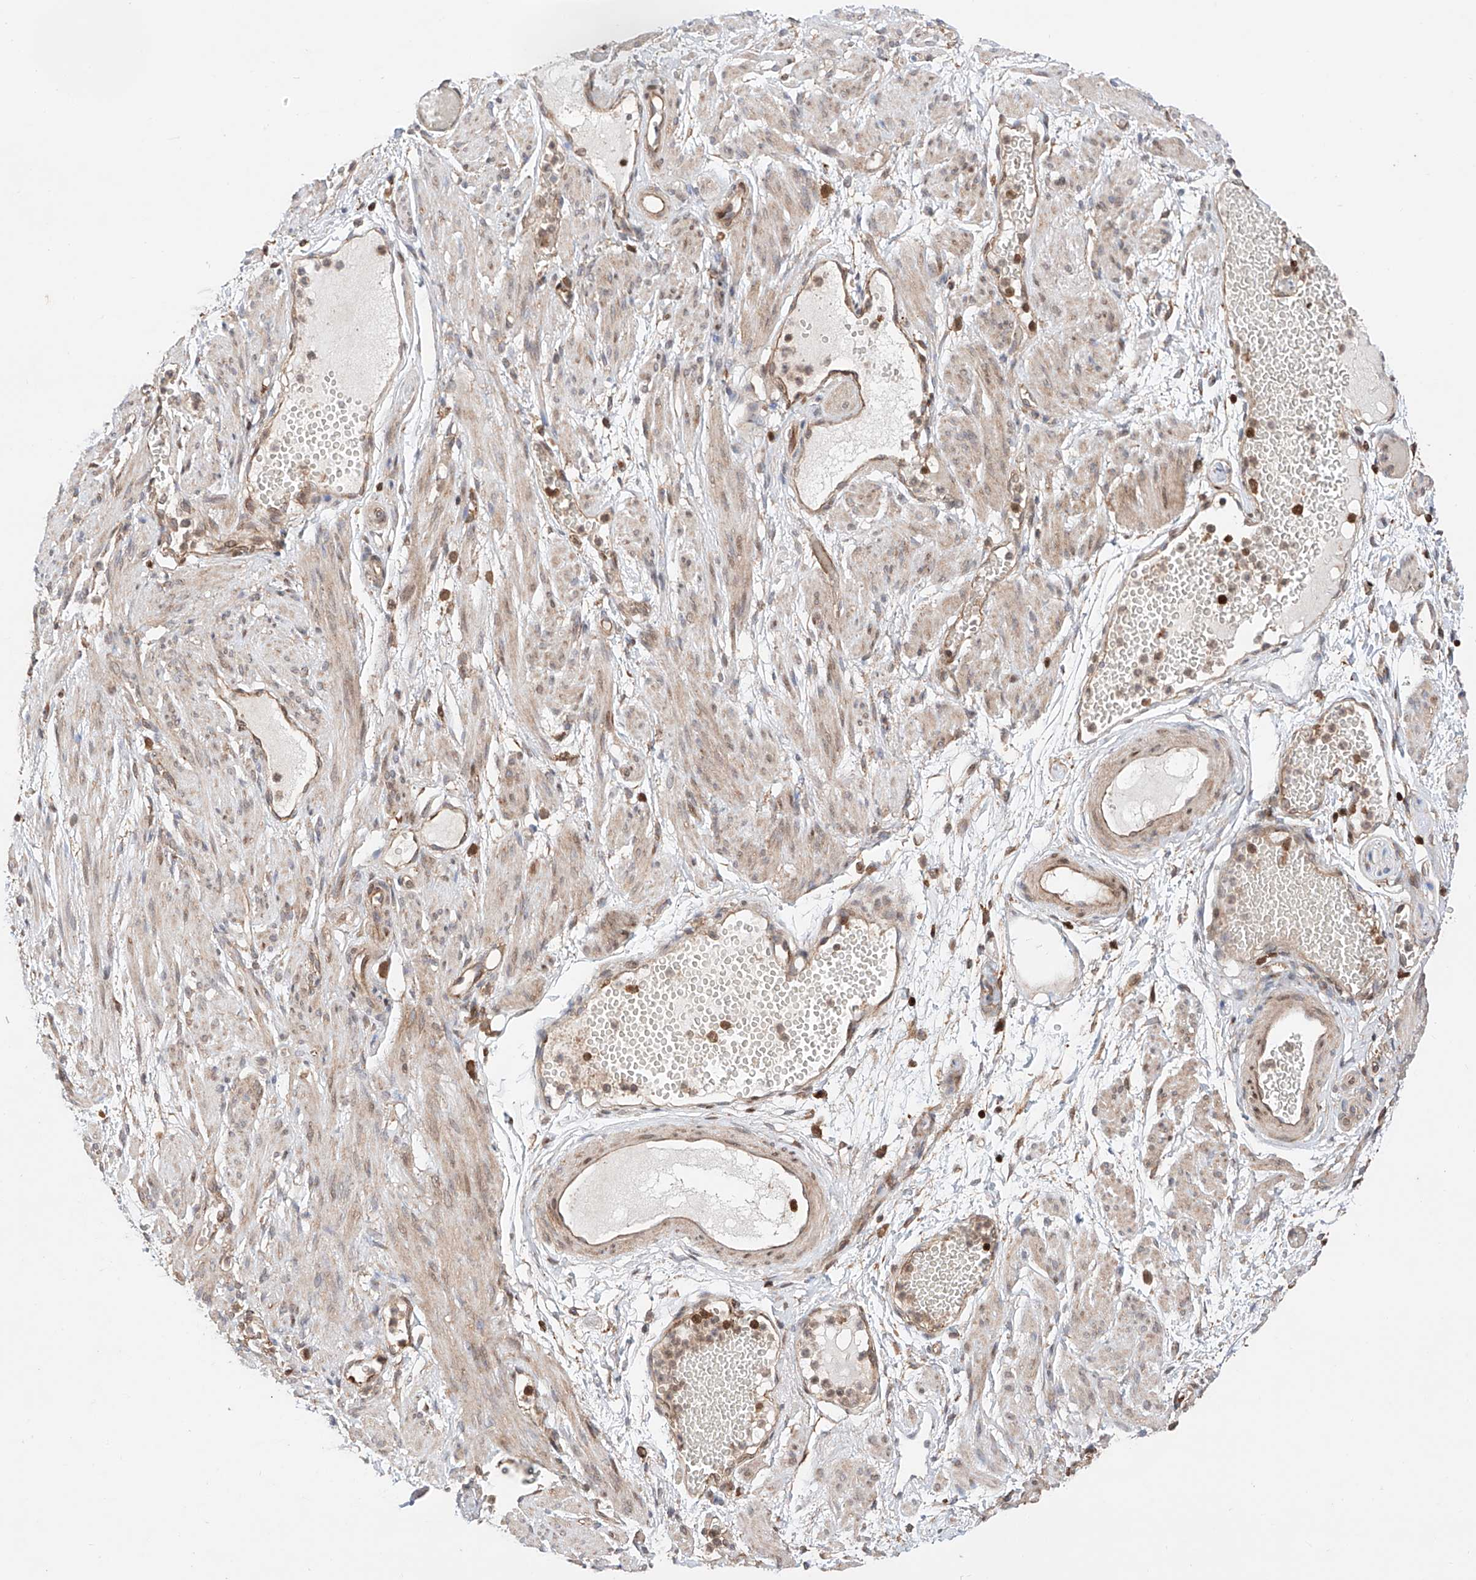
{"staining": {"intensity": "strong", "quantity": ">75%", "location": "cytoplasmic/membranous"}, "tissue": "adipose tissue", "cell_type": "Adipocytes", "image_type": "normal", "snomed": [{"axis": "morphology", "description": "Normal tissue, NOS"}, {"axis": "morphology", "description": "Adenocarcinoma, NOS"}, {"axis": "topography", "description": "Esophagus"}, {"axis": "topography", "description": "Stomach, upper"}, {"axis": "topography", "description": "Peripheral nerve tissue"}], "caption": "This histopathology image exhibits immunohistochemistry staining of unremarkable human adipose tissue, with high strong cytoplasmic/membranous staining in about >75% of adipocytes.", "gene": "IGSF22", "patient": {"sex": "male", "age": 62}}